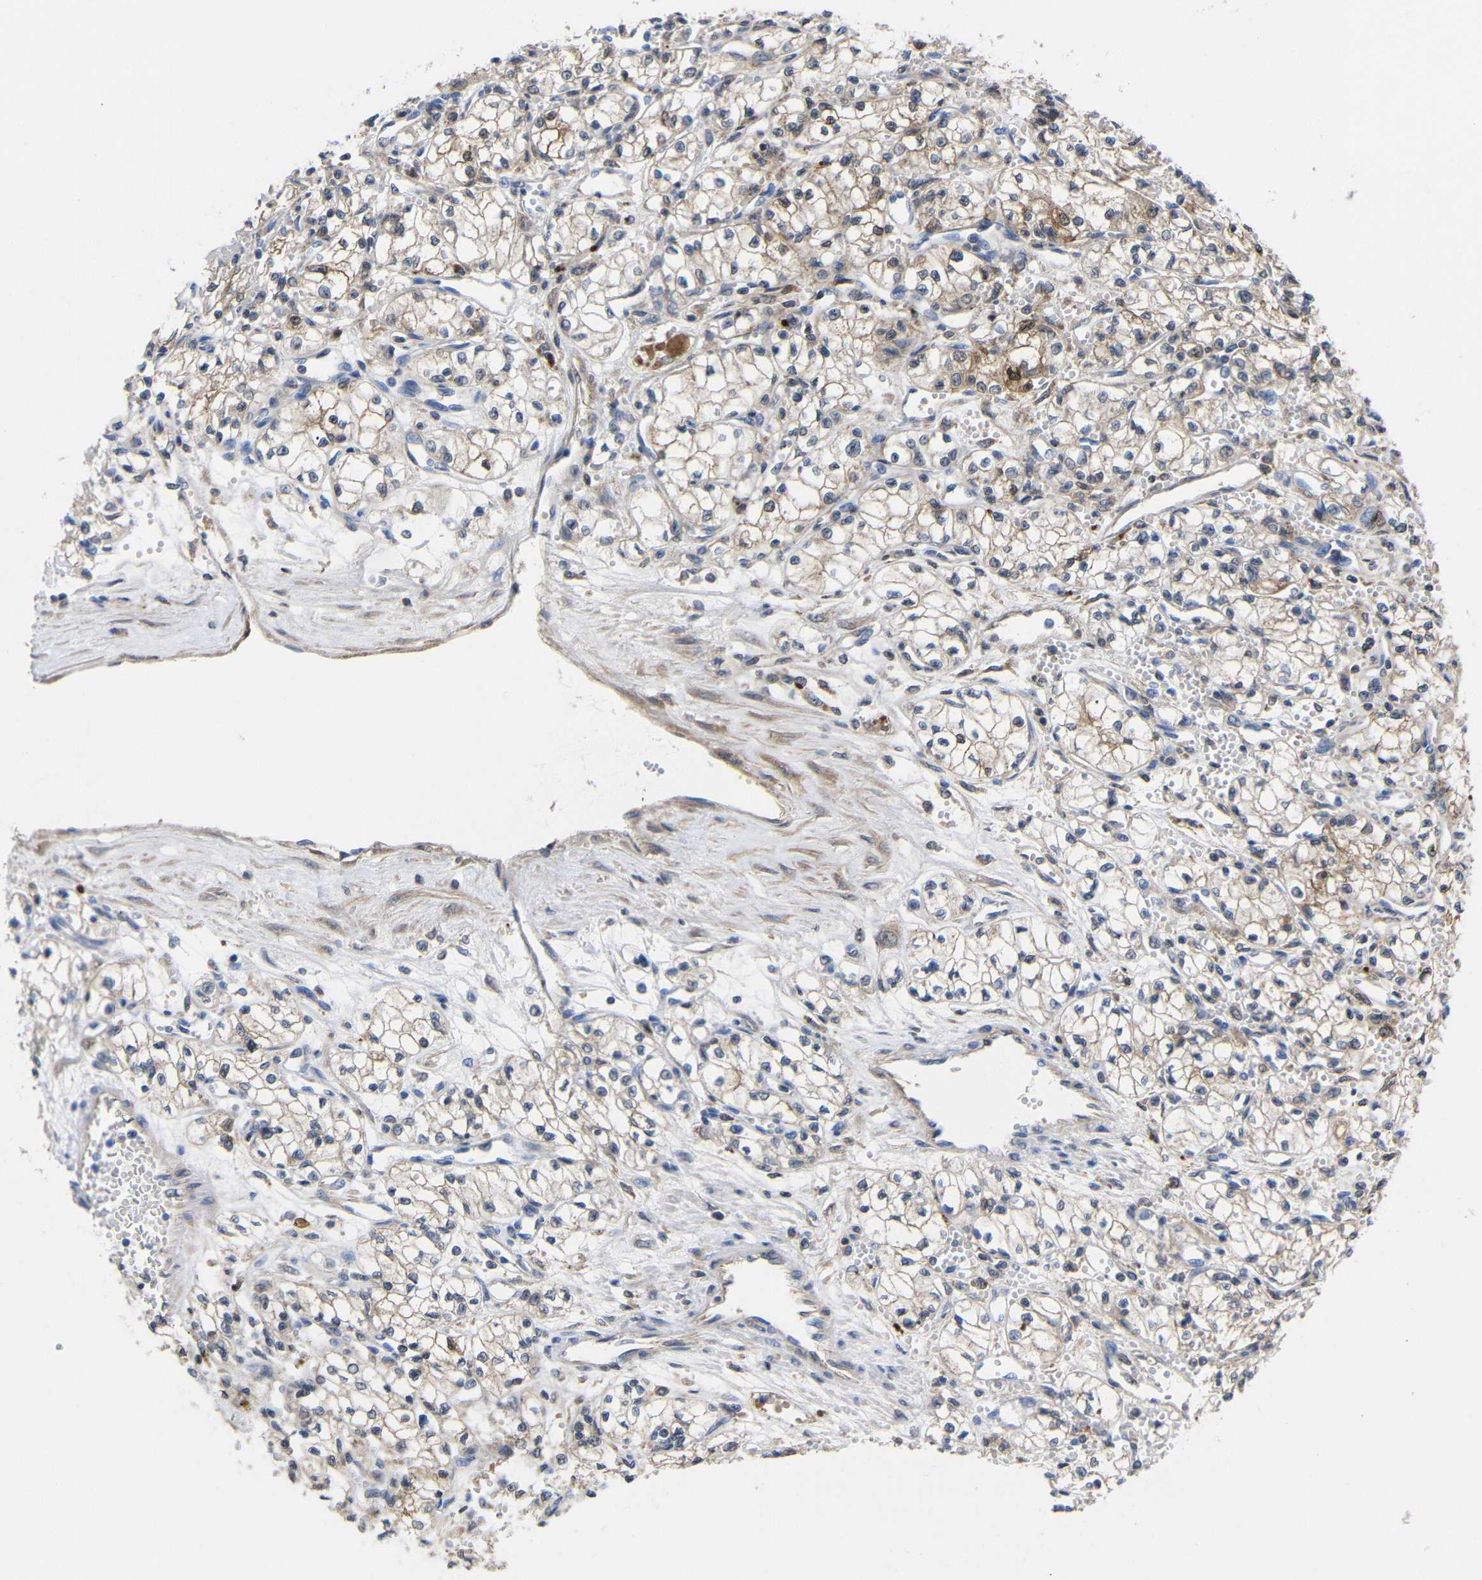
{"staining": {"intensity": "moderate", "quantity": "25%-75%", "location": "cytoplasmic/membranous"}, "tissue": "renal cancer", "cell_type": "Tumor cells", "image_type": "cancer", "snomed": [{"axis": "morphology", "description": "Normal tissue, NOS"}, {"axis": "morphology", "description": "Adenocarcinoma, NOS"}, {"axis": "topography", "description": "Kidney"}], "caption": "Immunohistochemical staining of human adenocarcinoma (renal) exhibits moderate cytoplasmic/membranous protein staining in about 25%-75% of tumor cells.", "gene": "PEBP1", "patient": {"sex": "male", "age": 59}}